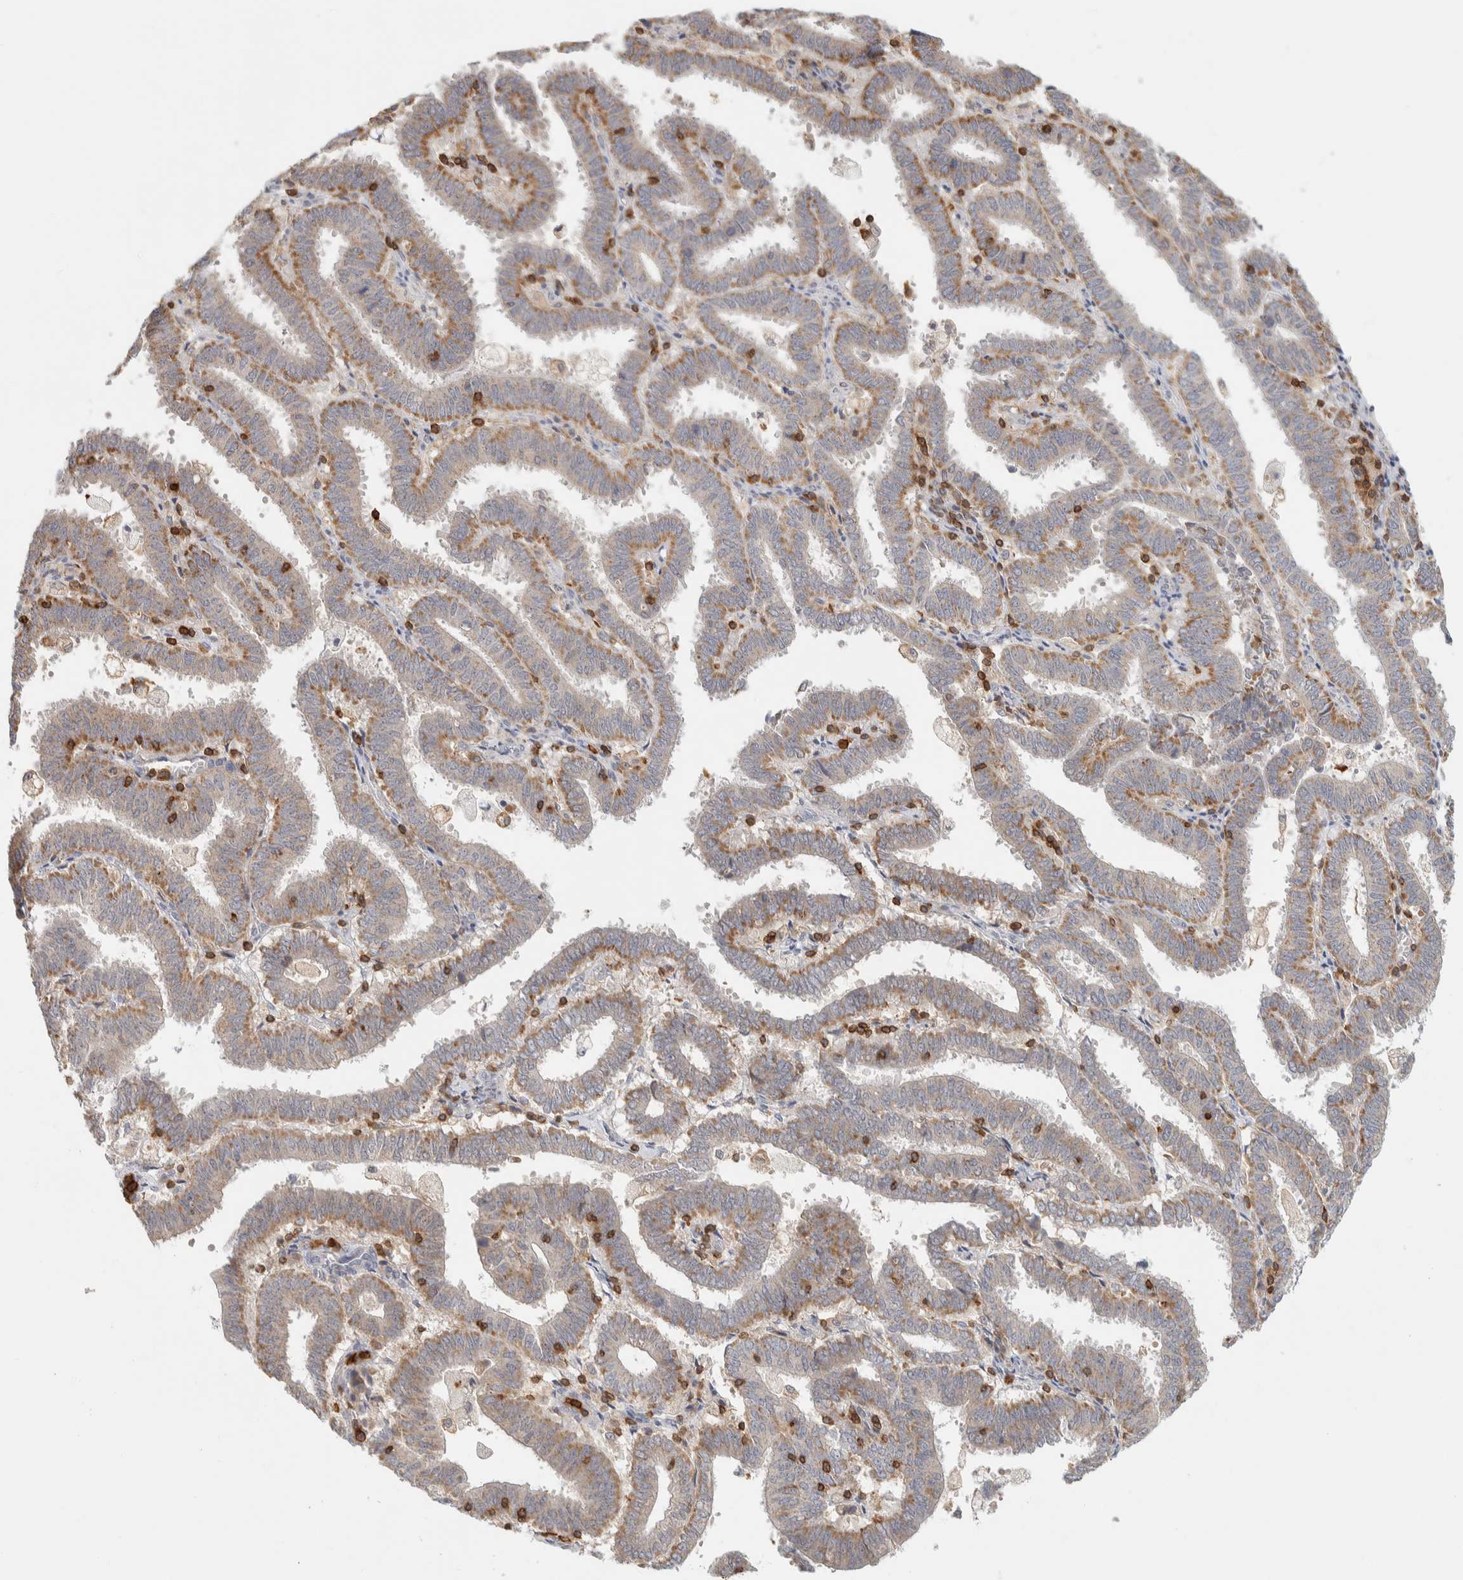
{"staining": {"intensity": "moderate", "quantity": ">75%", "location": "cytoplasmic/membranous"}, "tissue": "endometrial cancer", "cell_type": "Tumor cells", "image_type": "cancer", "snomed": [{"axis": "morphology", "description": "Adenocarcinoma, NOS"}, {"axis": "topography", "description": "Uterus"}], "caption": "High-power microscopy captured an immunohistochemistry micrograph of endometrial cancer (adenocarcinoma), revealing moderate cytoplasmic/membranous expression in about >75% of tumor cells.", "gene": "RUNDC1", "patient": {"sex": "female", "age": 83}}